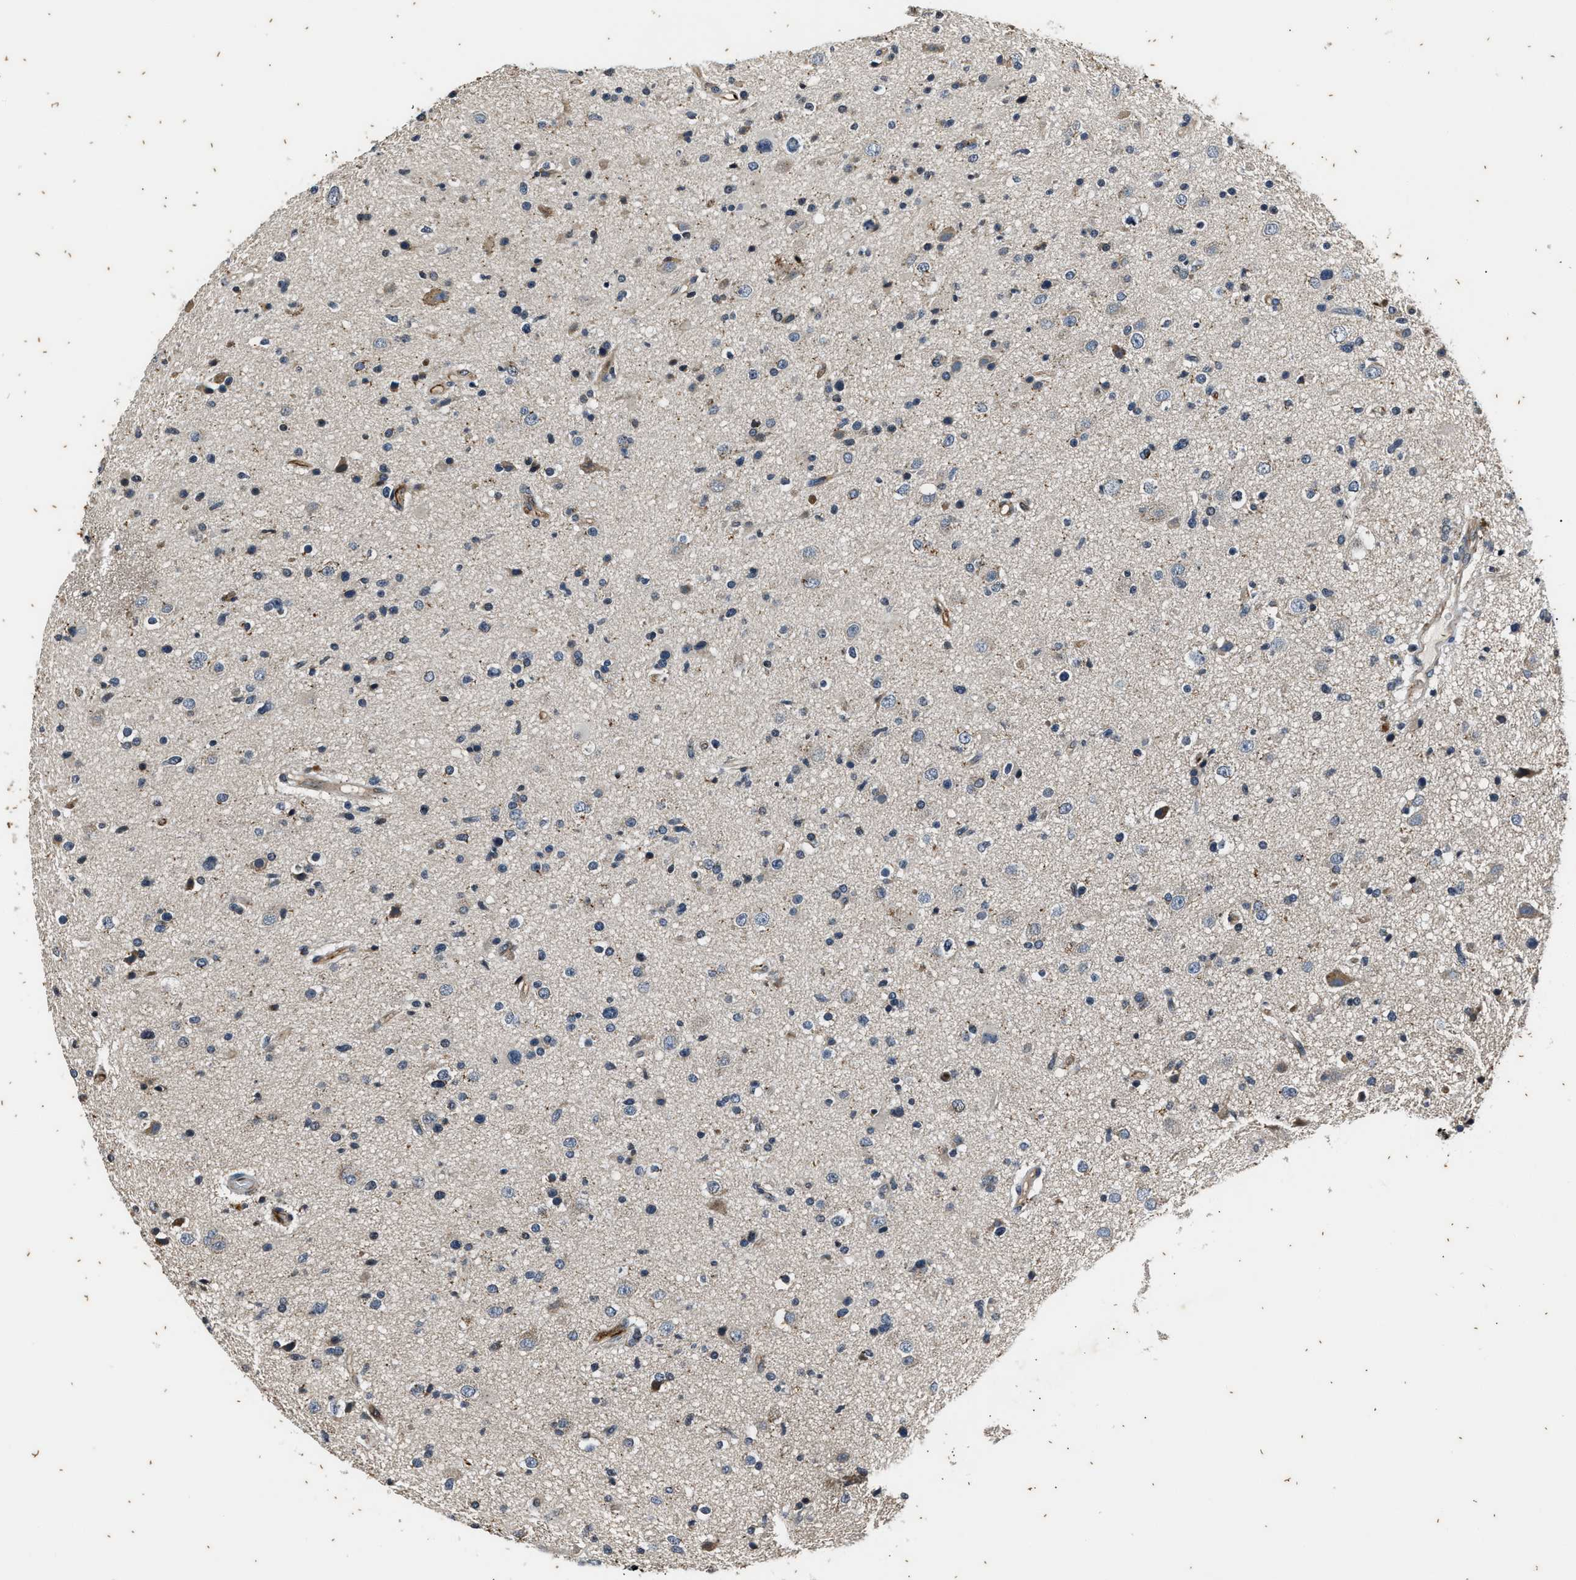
{"staining": {"intensity": "weak", "quantity": "<25%", "location": "cytoplasmic/membranous"}, "tissue": "glioma", "cell_type": "Tumor cells", "image_type": "cancer", "snomed": [{"axis": "morphology", "description": "Glioma, malignant, High grade"}, {"axis": "topography", "description": "Brain"}], "caption": "Immunohistochemical staining of human glioma reveals no significant positivity in tumor cells. (DAB (3,3'-diaminobenzidine) immunohistochemistry (IHC) with hematoxylin counter stain).", "gene": "PTPN7", "patient": {"sex": "male", "age": 33}}